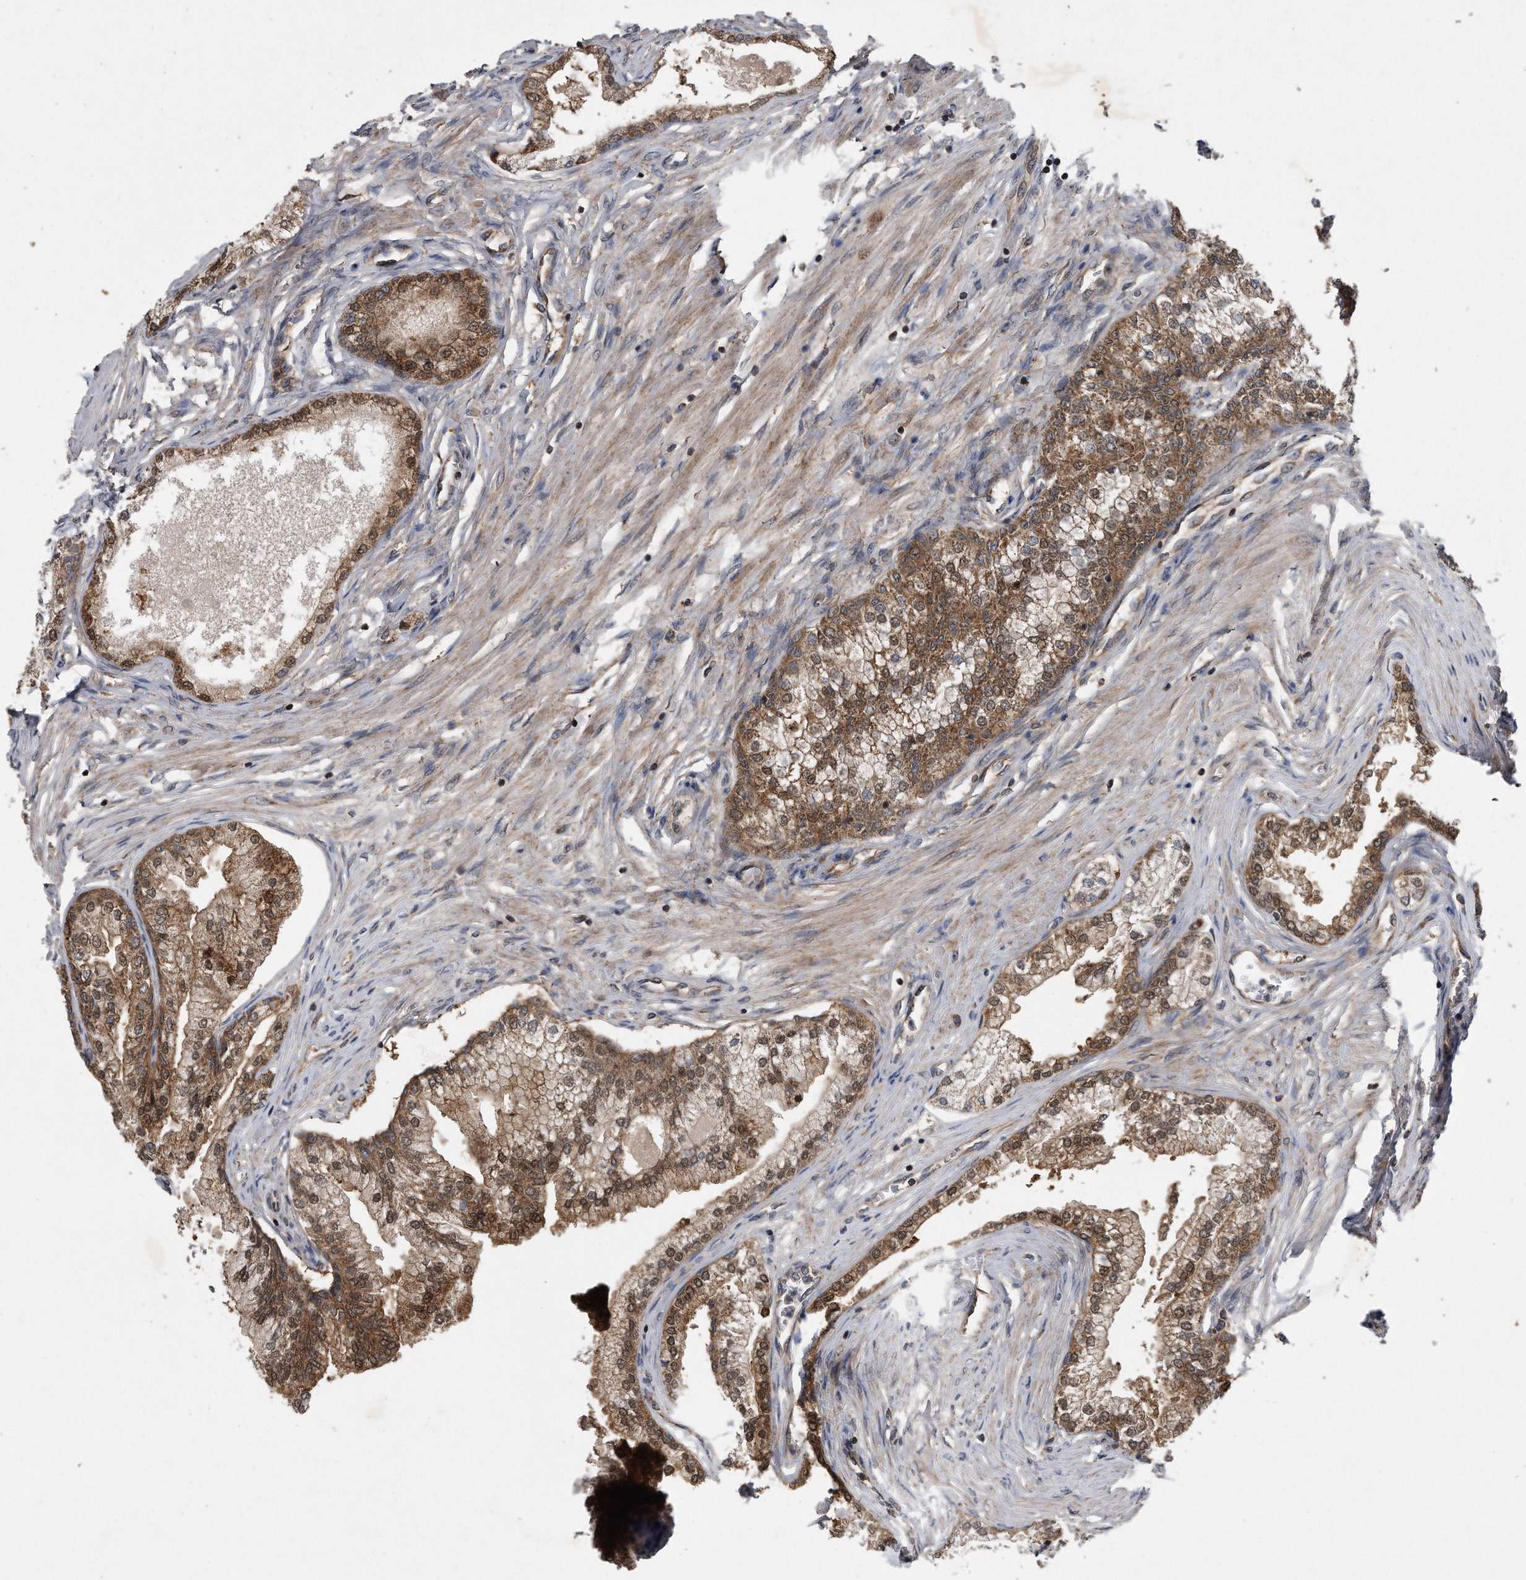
{"staining": {"intensity": "strong", "quantity": ">75%", "location": "cytoplasmic/membranous"}, "tissue": "prostate", "cell_type": "Glandular cells", "image_type": "normal", "snomed": [{"axis": "morphology", "description": "Normal tissue, NOS"}, {"axis": "morphology", "description": "Urothelial carcinoma, Low grade"}, {"axis": "topography", "description": "Urinary bladder"}, {"axis": "topography", "description": "Prostate"}], "caption": "Prostate stained for a protein displays strong cytoplasmic/membranous positivity in glandular cells. (DAB IHC with brightfield microscopy, high magnification).", "gene": "ALPK2", "patient": {"sex": "male", "age": 60}}